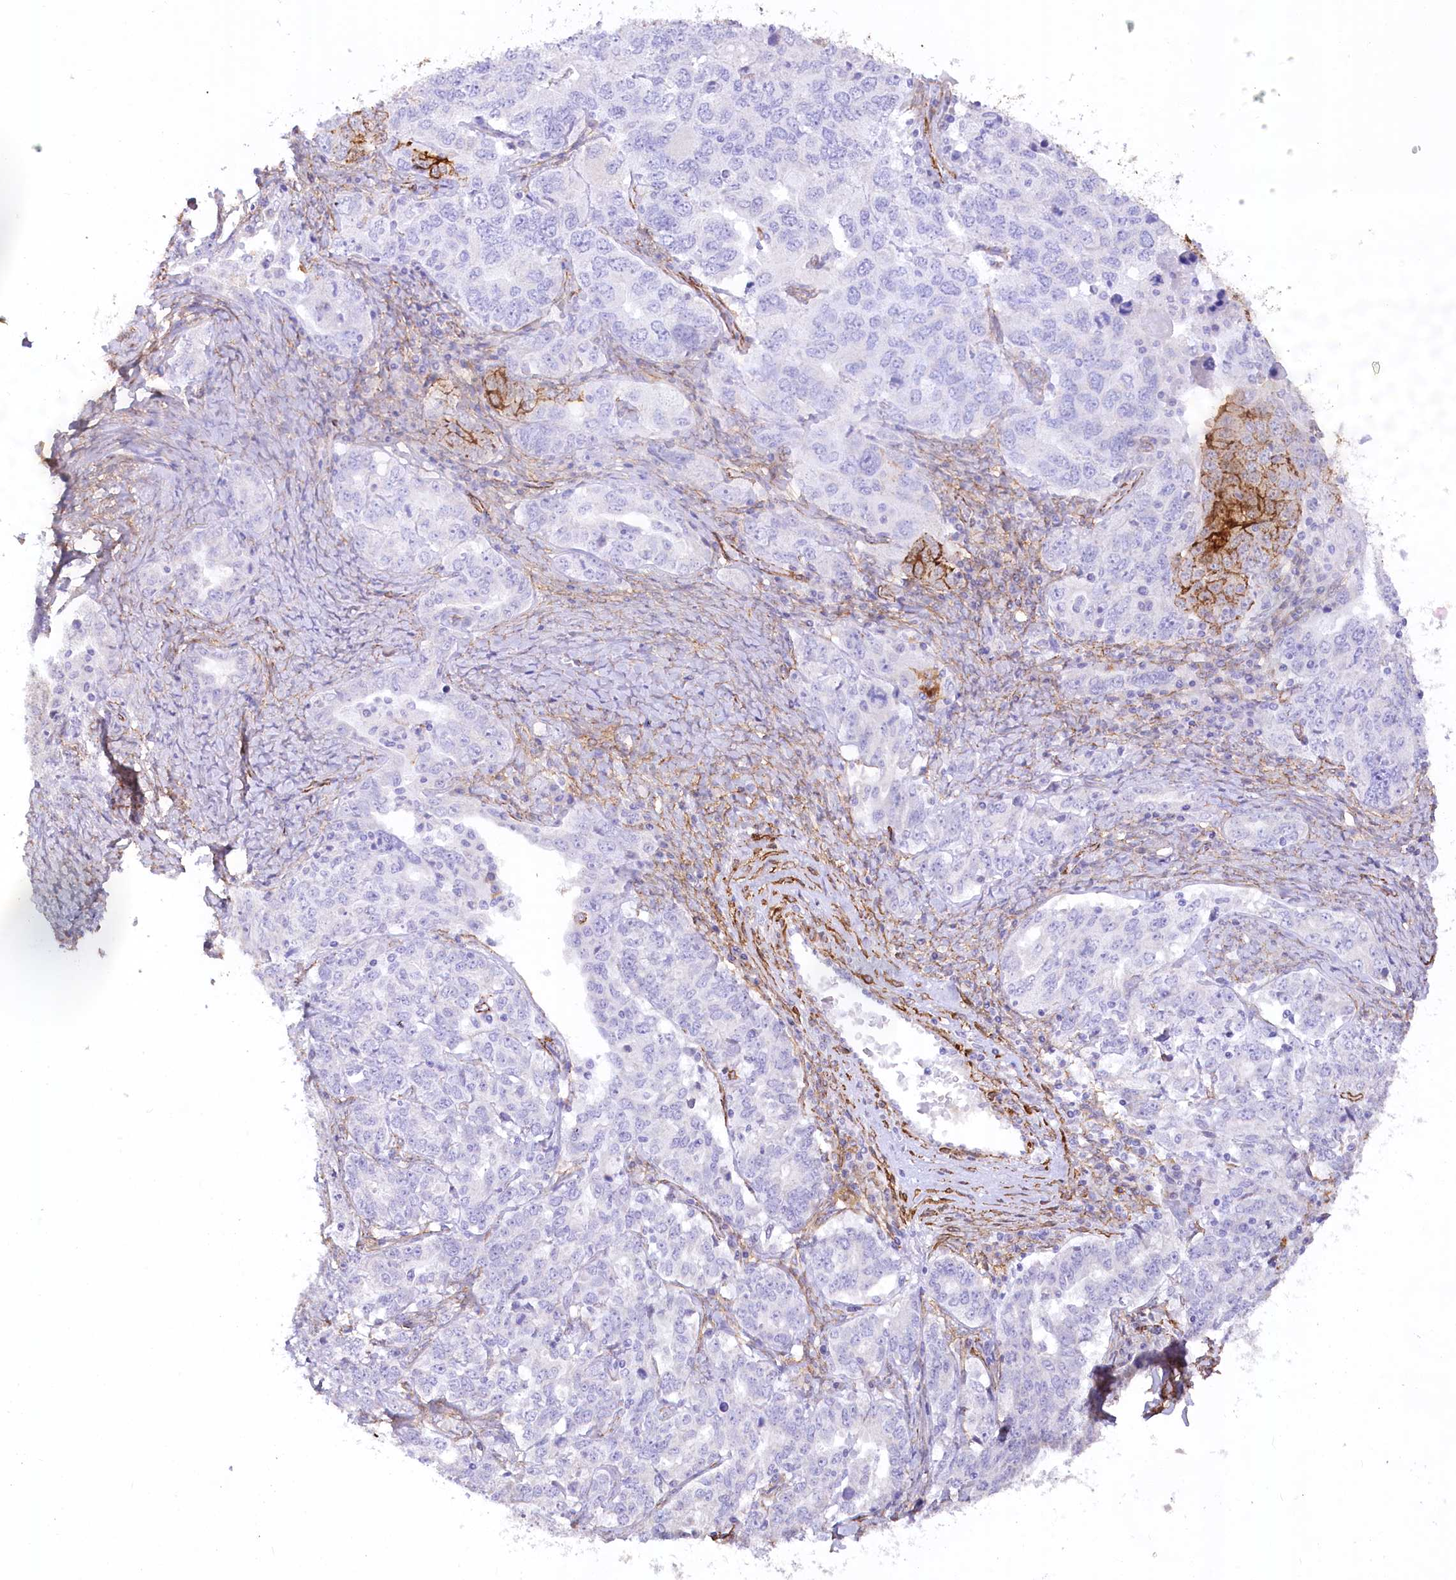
{"staining": {"intensity": "negative", "quantity": "none", "location": "none"}, "tissue": "ovarian cancer", "cell_type": "Tumor cells", "image_type": "cancer", "snomed": [{"axis": "morphology", "description": "Carcinoma, endometroid"}, {"axis": "topography", "description": "Ovary"}], "caption": "Immunohistochemistry (IHC) histopathology image of neoplastic tissue: human ovarian cancer stained with DAB shows no significant protein positivity in tumor cells.", "gene": "SYNPO2", "patient": {"sex": "female", "age": 62}}